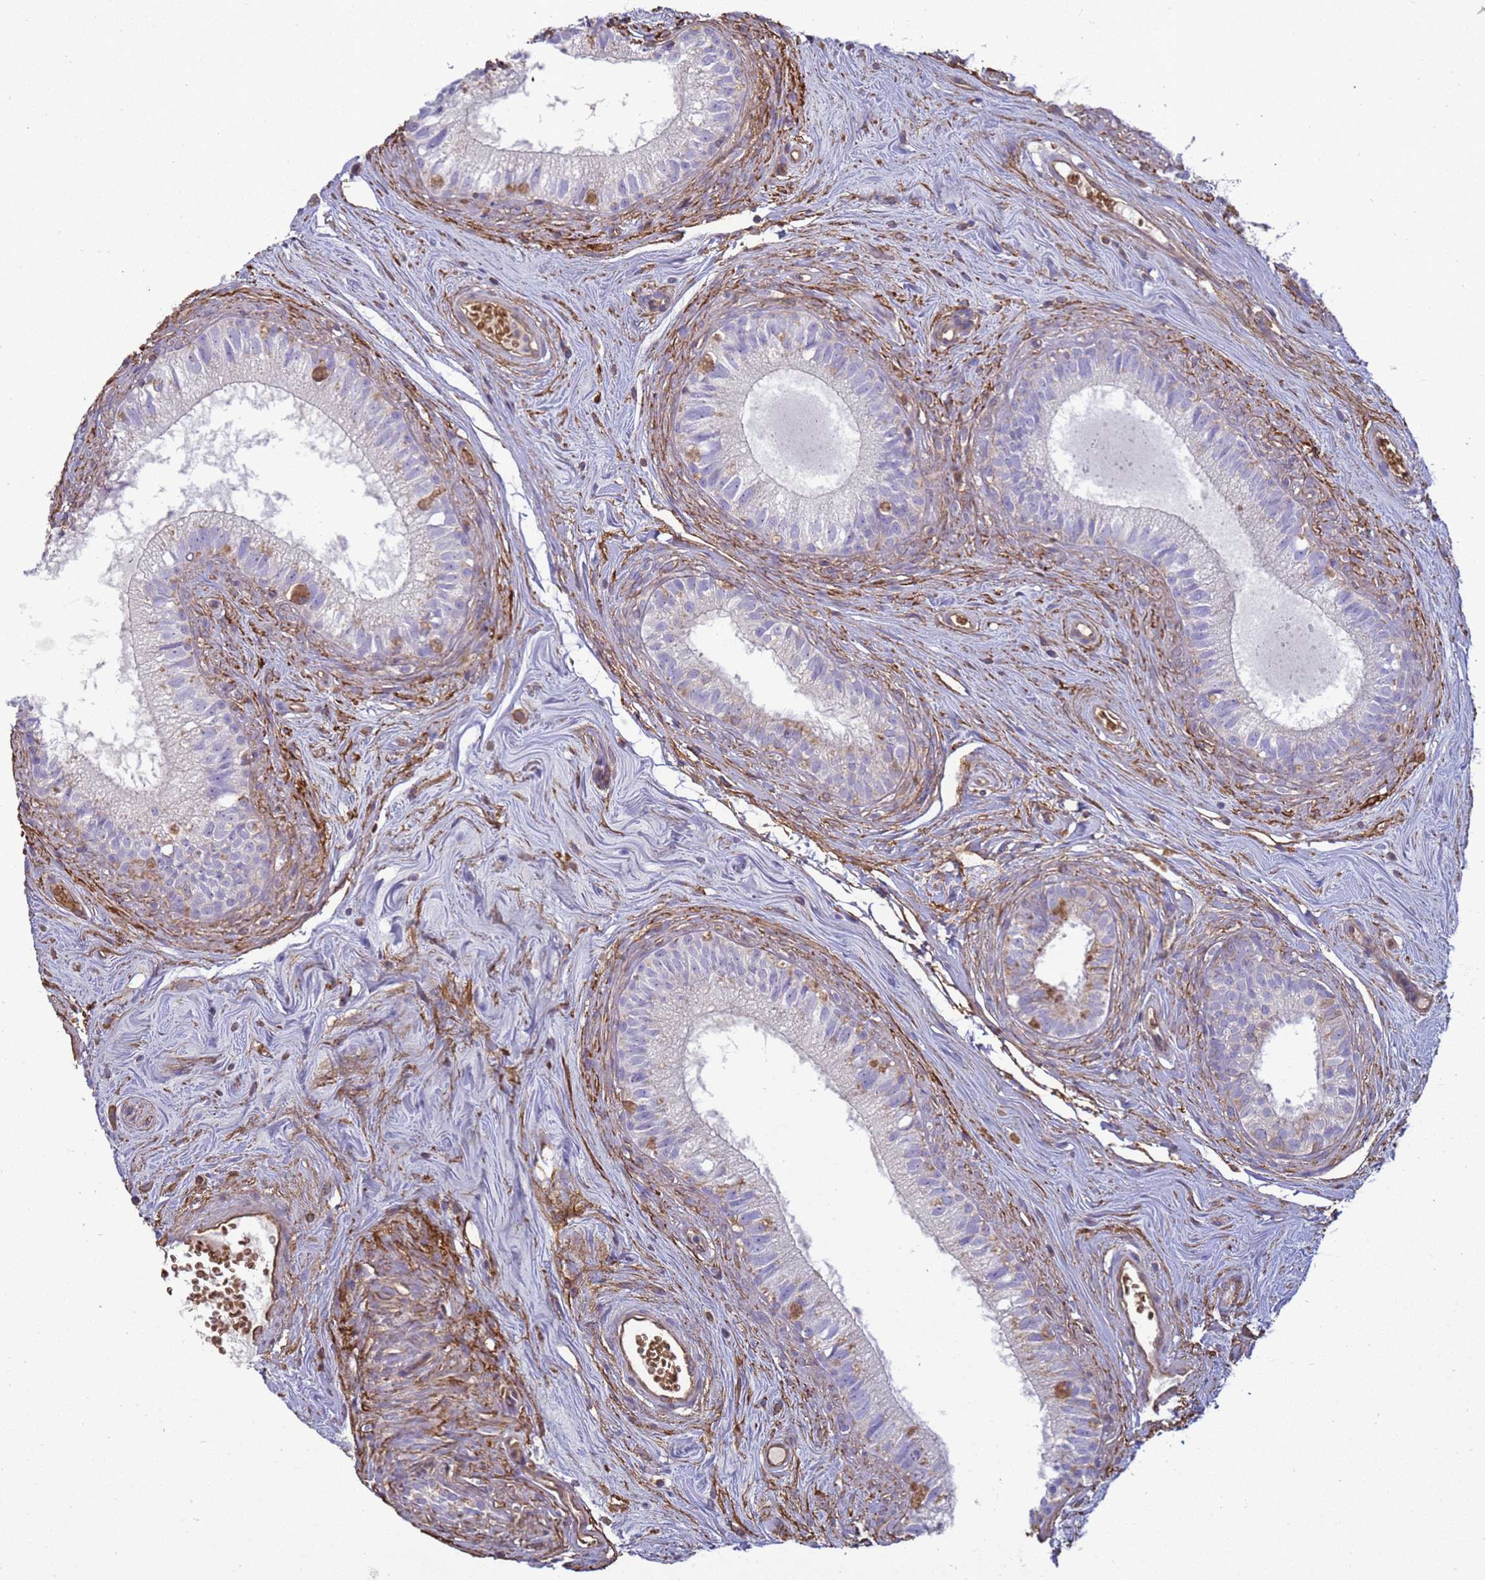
{"staining": {"intensity": "weak", "quantity": "<25%", "location": "cytoplasmic/membranous"}, "tissue": "epididymis", "cell_type": "Glandular cells", "image_type": "normal", "snomed": [{"axis": "morphology", "description": "Normal tissue, NOS"}, {"axis": "topography", "description": "Epididymis"}], "caption": "DAB (3,3'-diaminobenzidine) immunohistochemical staining of normal epididymis demonstrates no significant expression in glandular cells.", "gene": "SGIP1", "patient": {"sex": "male", "age": 71}}